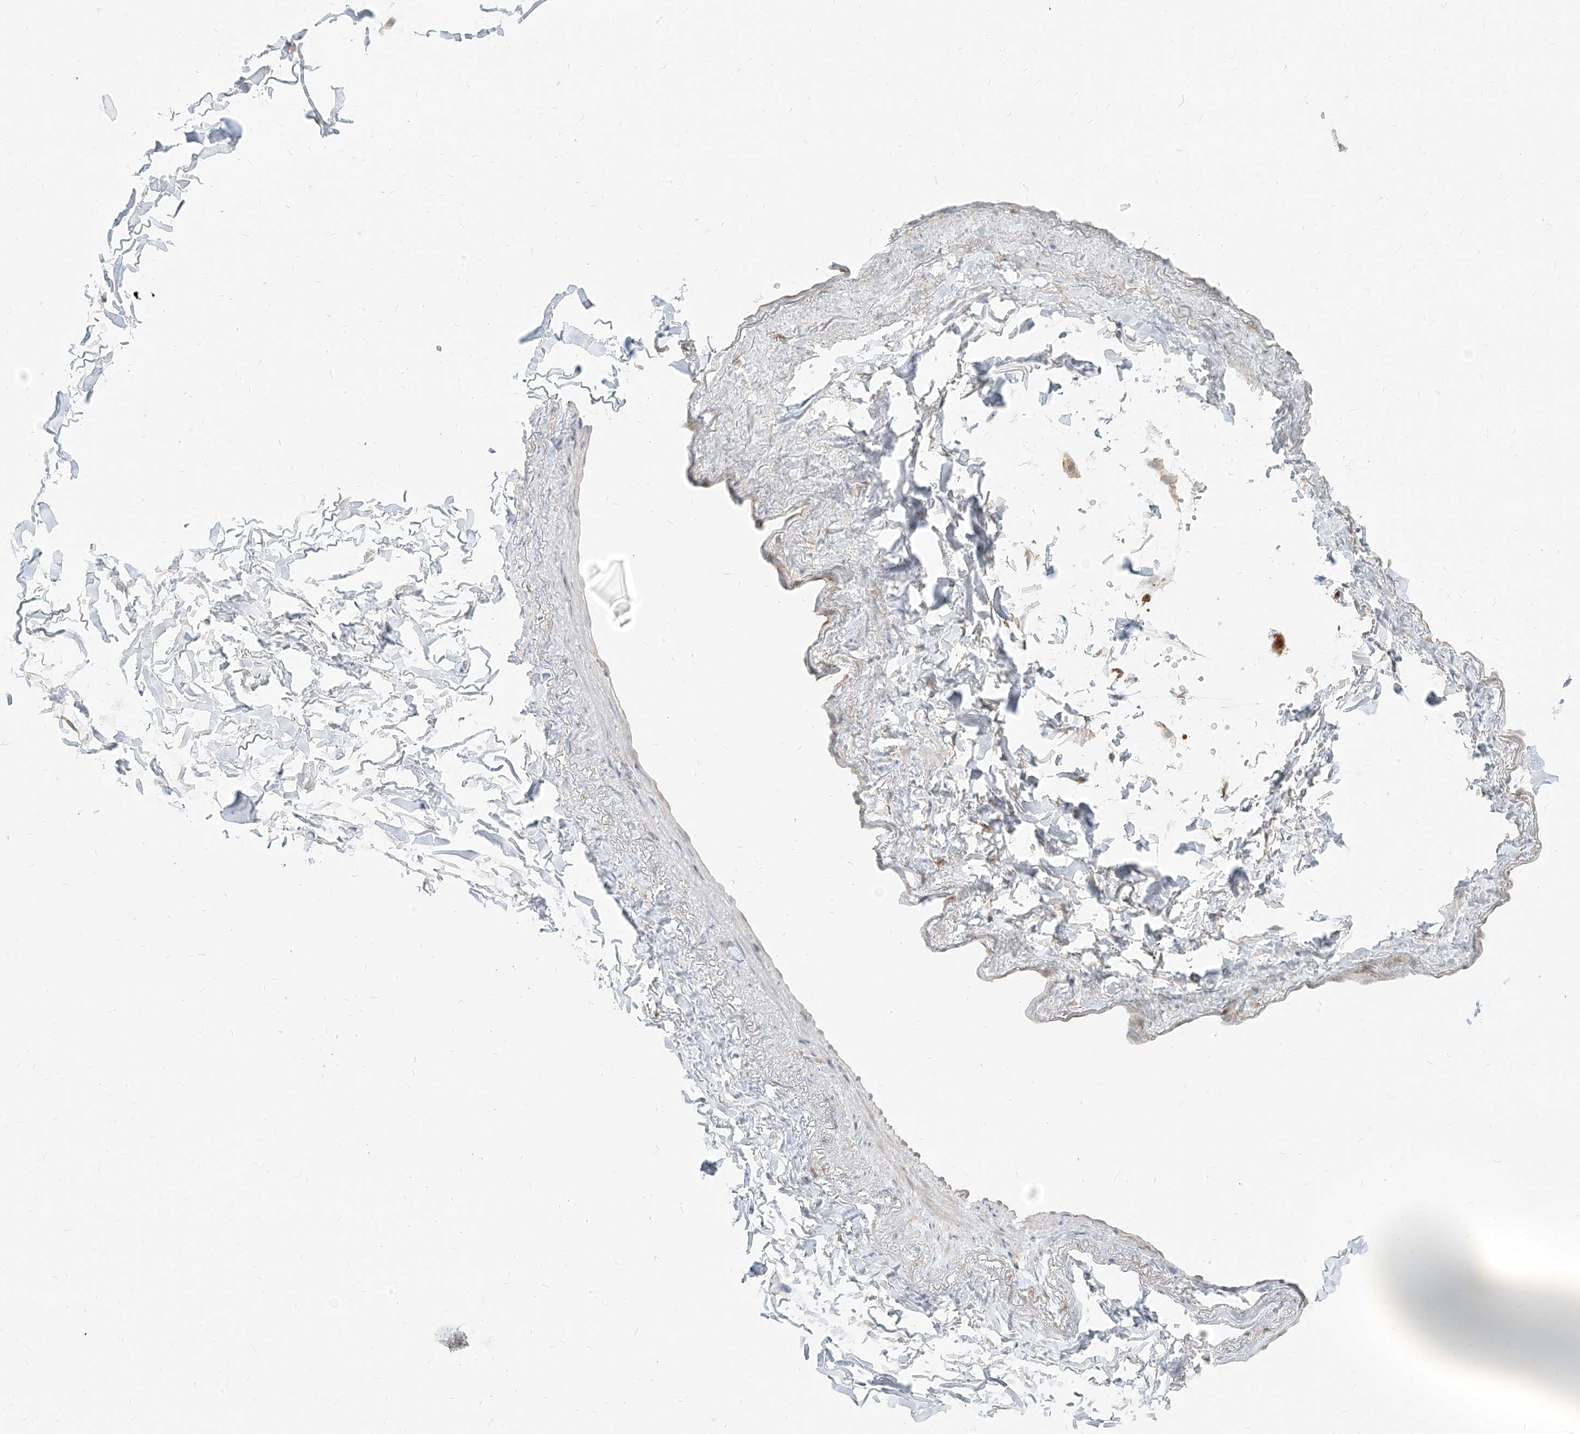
{"staining": {"intensity": "moderate", "quantity": ">75%", "location": "cytoplasmic/membranous"}, "tissue": "adipose tissue", "cell_type": "Adipocytes", "image_type": "normal", "snomed": [{"axis": "morphology", "description": "Normal tissue, NOS"}, {"axis": "topography", "description": "Cartilage tissue"}, {"axis": "topography", "description": "Bronchus"}], "caption": "Immunohistochemistry (IHC) of benign human adipose tissue reveals medium levels of moderate cytoplasmic/membranous staining in about >75% of adipocytes. (Brightfield microscopy of DAB IHC at high magnification).", "gene": "PGD", "patient": {"sex": "female", "age": 73}}